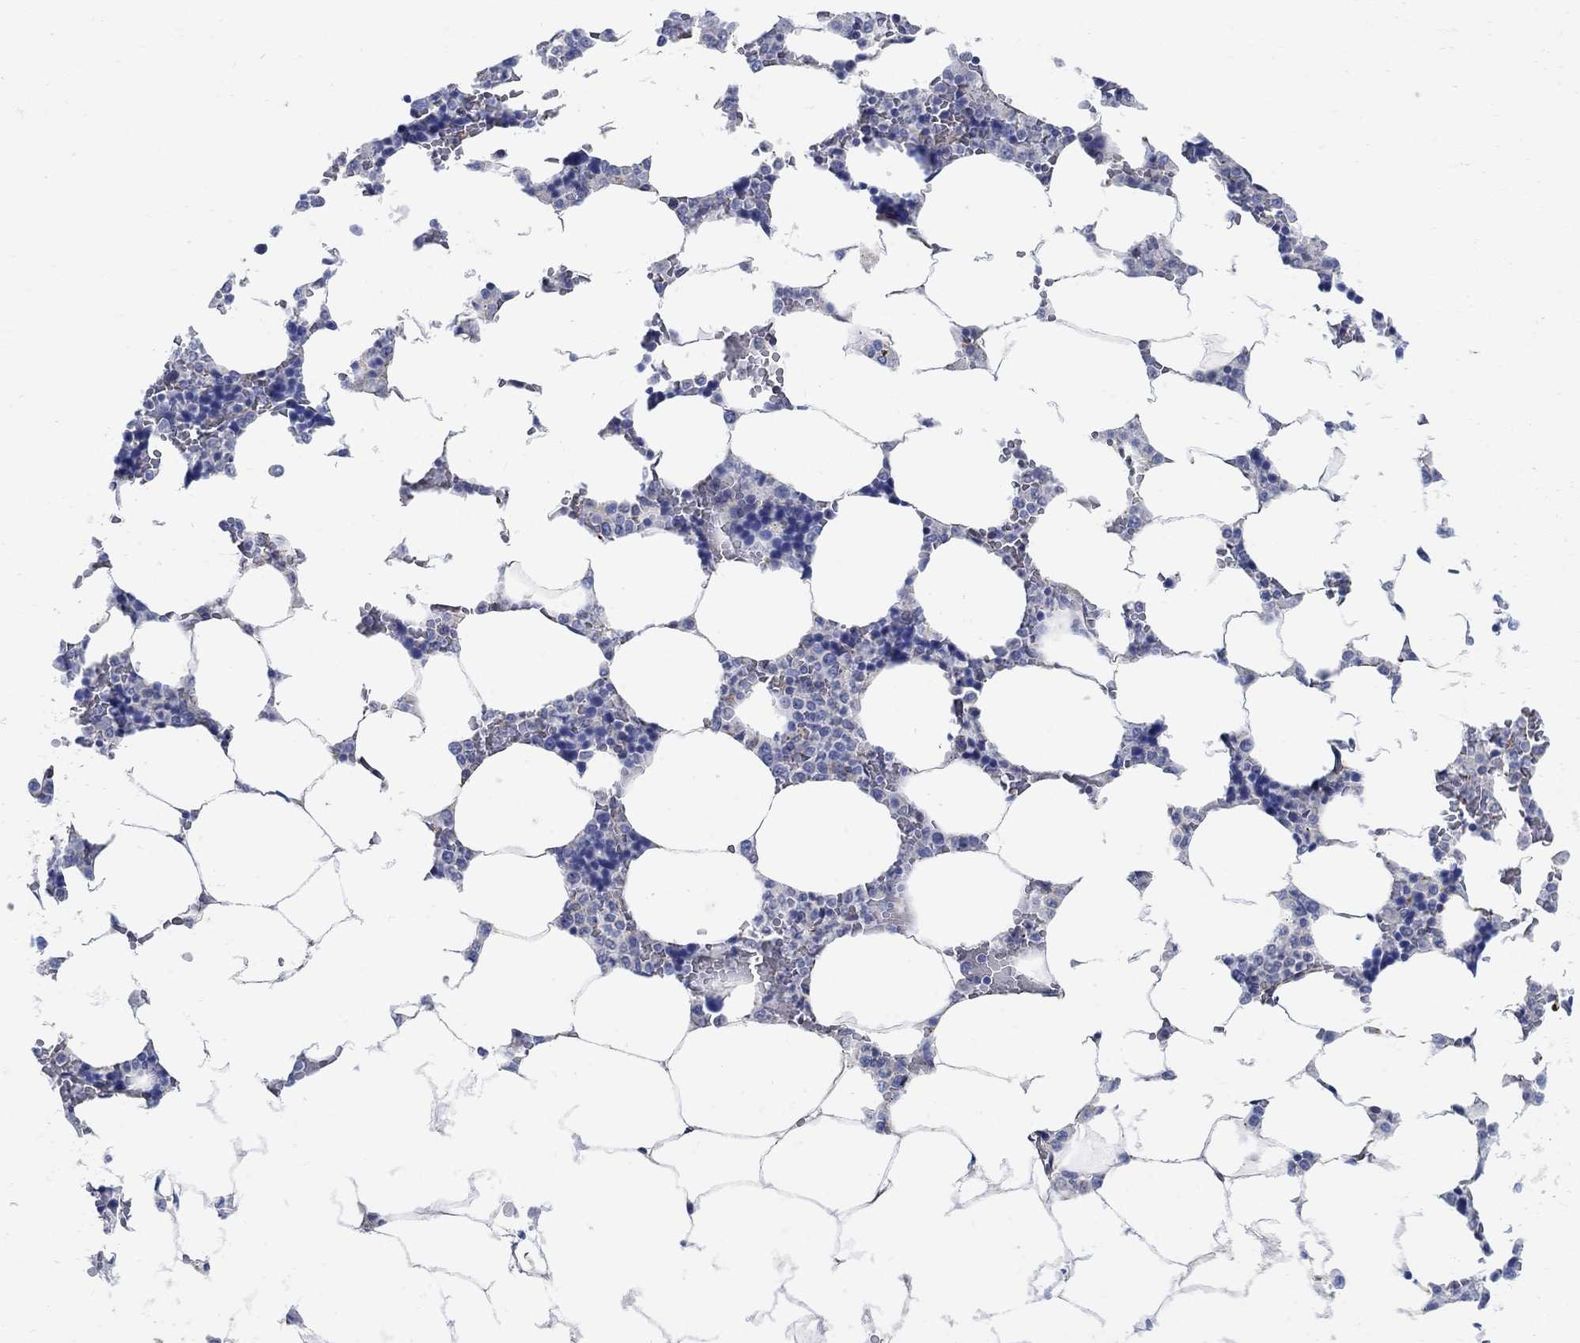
{"staining": {"intensity": "negative", "quantity": "none", "location": "none"}, "tissue": "bone marrow", "cell_type": "Hematopoietic cells", "image_type": "normal", "snomed": [{"axis": "morphology", "description": "Normal tissue, NOS"}, {"axis": "topography", "description": "Bone marrow"}], "caption": "Benign bone marrow was stained to show a protein in brown. There is no significant staining in hematopoietic cells. Brightfield microscopy of immunohistochemistry stained with DAB (3,3'-diaminobenzidine) (brown) and hematoxylin (blue), captured at high magnification.", "gene": "TMEM198", "patient": {"sex": "male", "age": 63}}